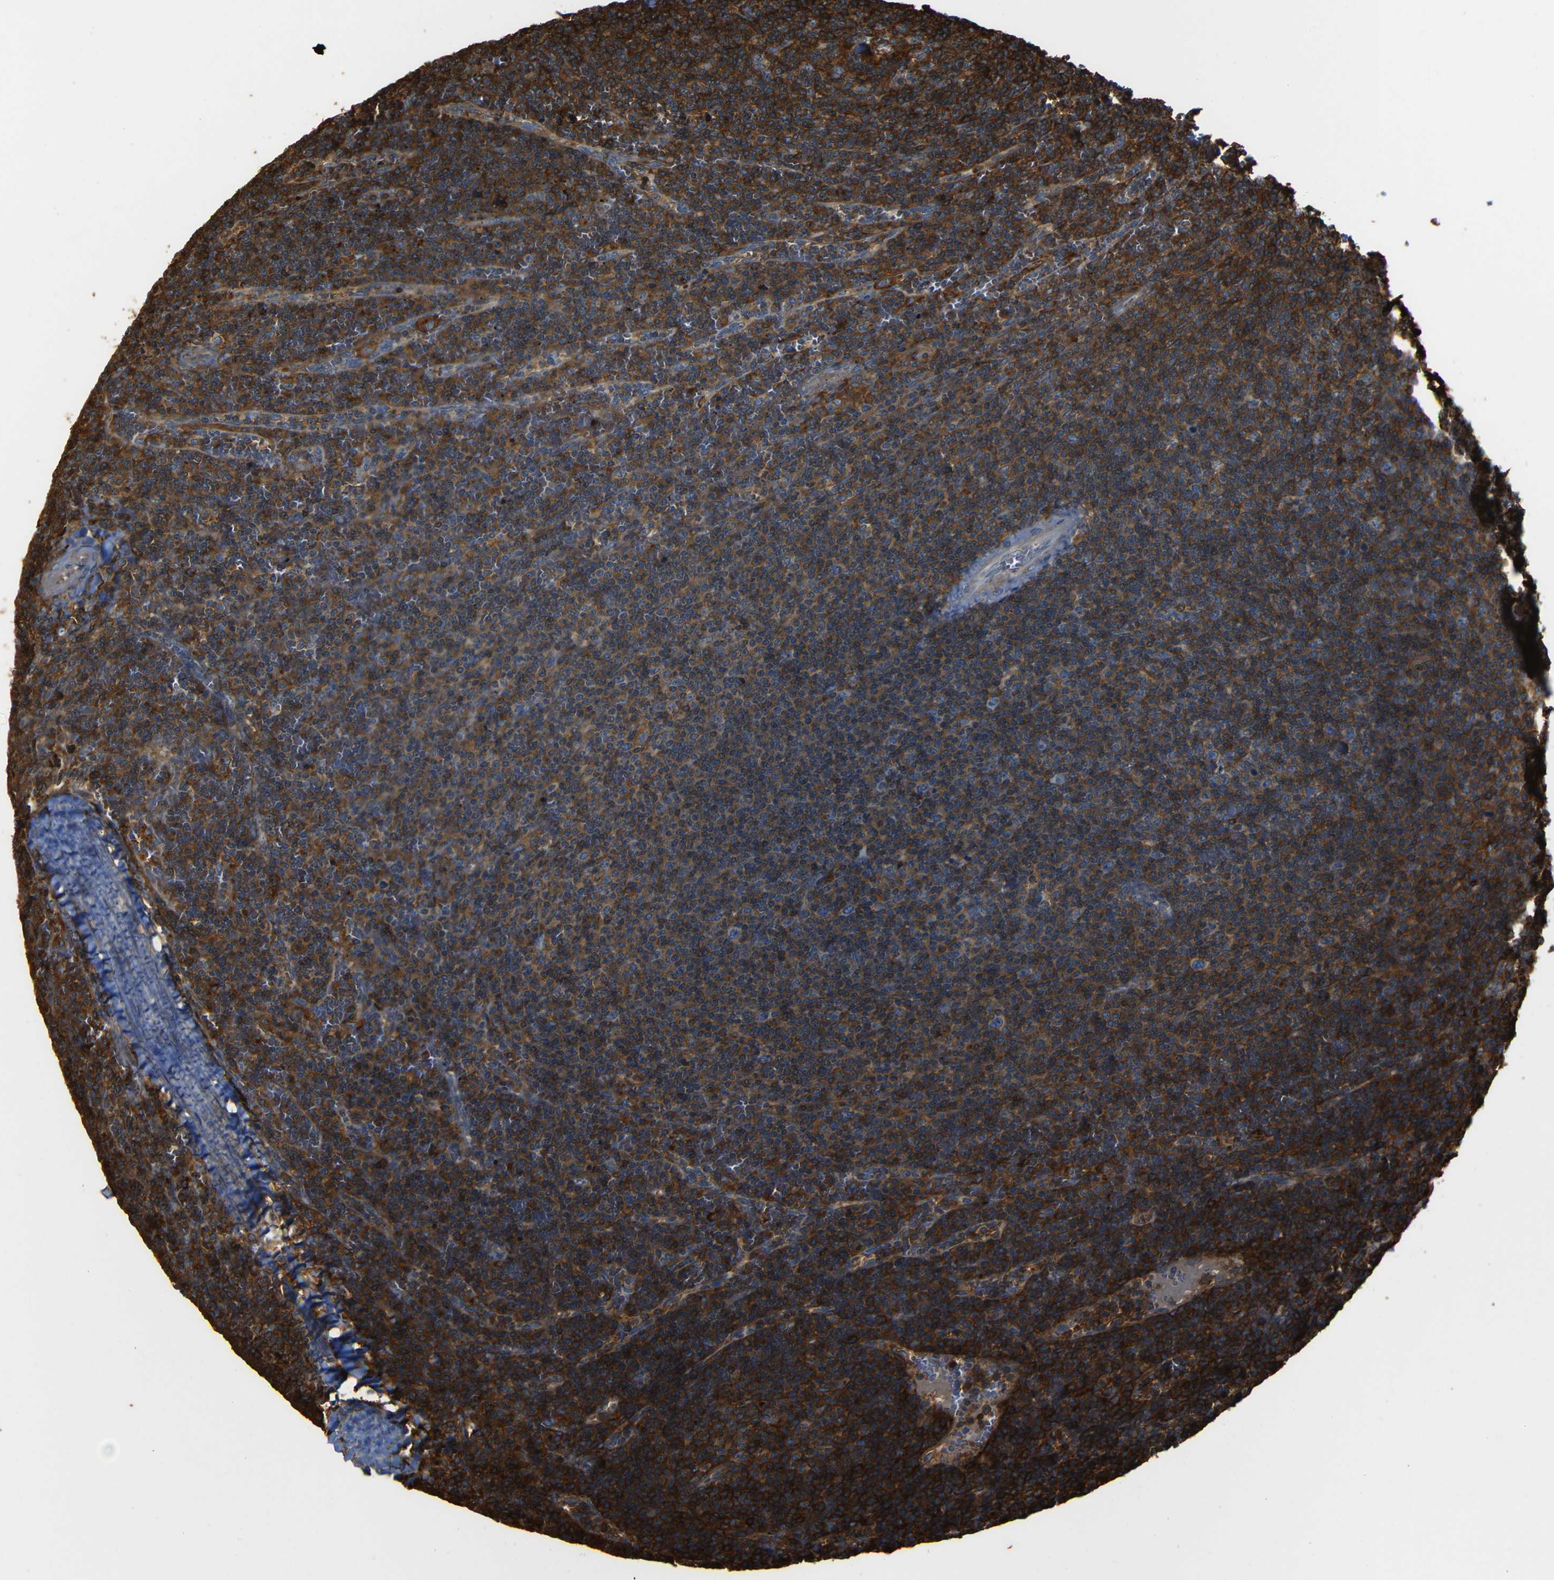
{"staining": {"intensity": "strong", "quantity": ">75%", "location": "cytoplasmic/membranous"}, "tissue": "lymphoma", "cell_type": "Tumor cells", "image_type": "cancer", "snomed": [{"axis": "morphology", "description": "Malignant lymphoma, non-Hodgkin's type, Low grade"}, {"axis": "topography", "description": "Spleen"}], "caption": "Lymphoma tissue exhibits strong cytoplasmic/membranous expression in about >75% of tumor cells, visualized by immunohistochemistry. (IHC, brightfield microscopy, high magnification).", "gene": "ADGRE5", "patient": {"sex": "female", "age": 50}}